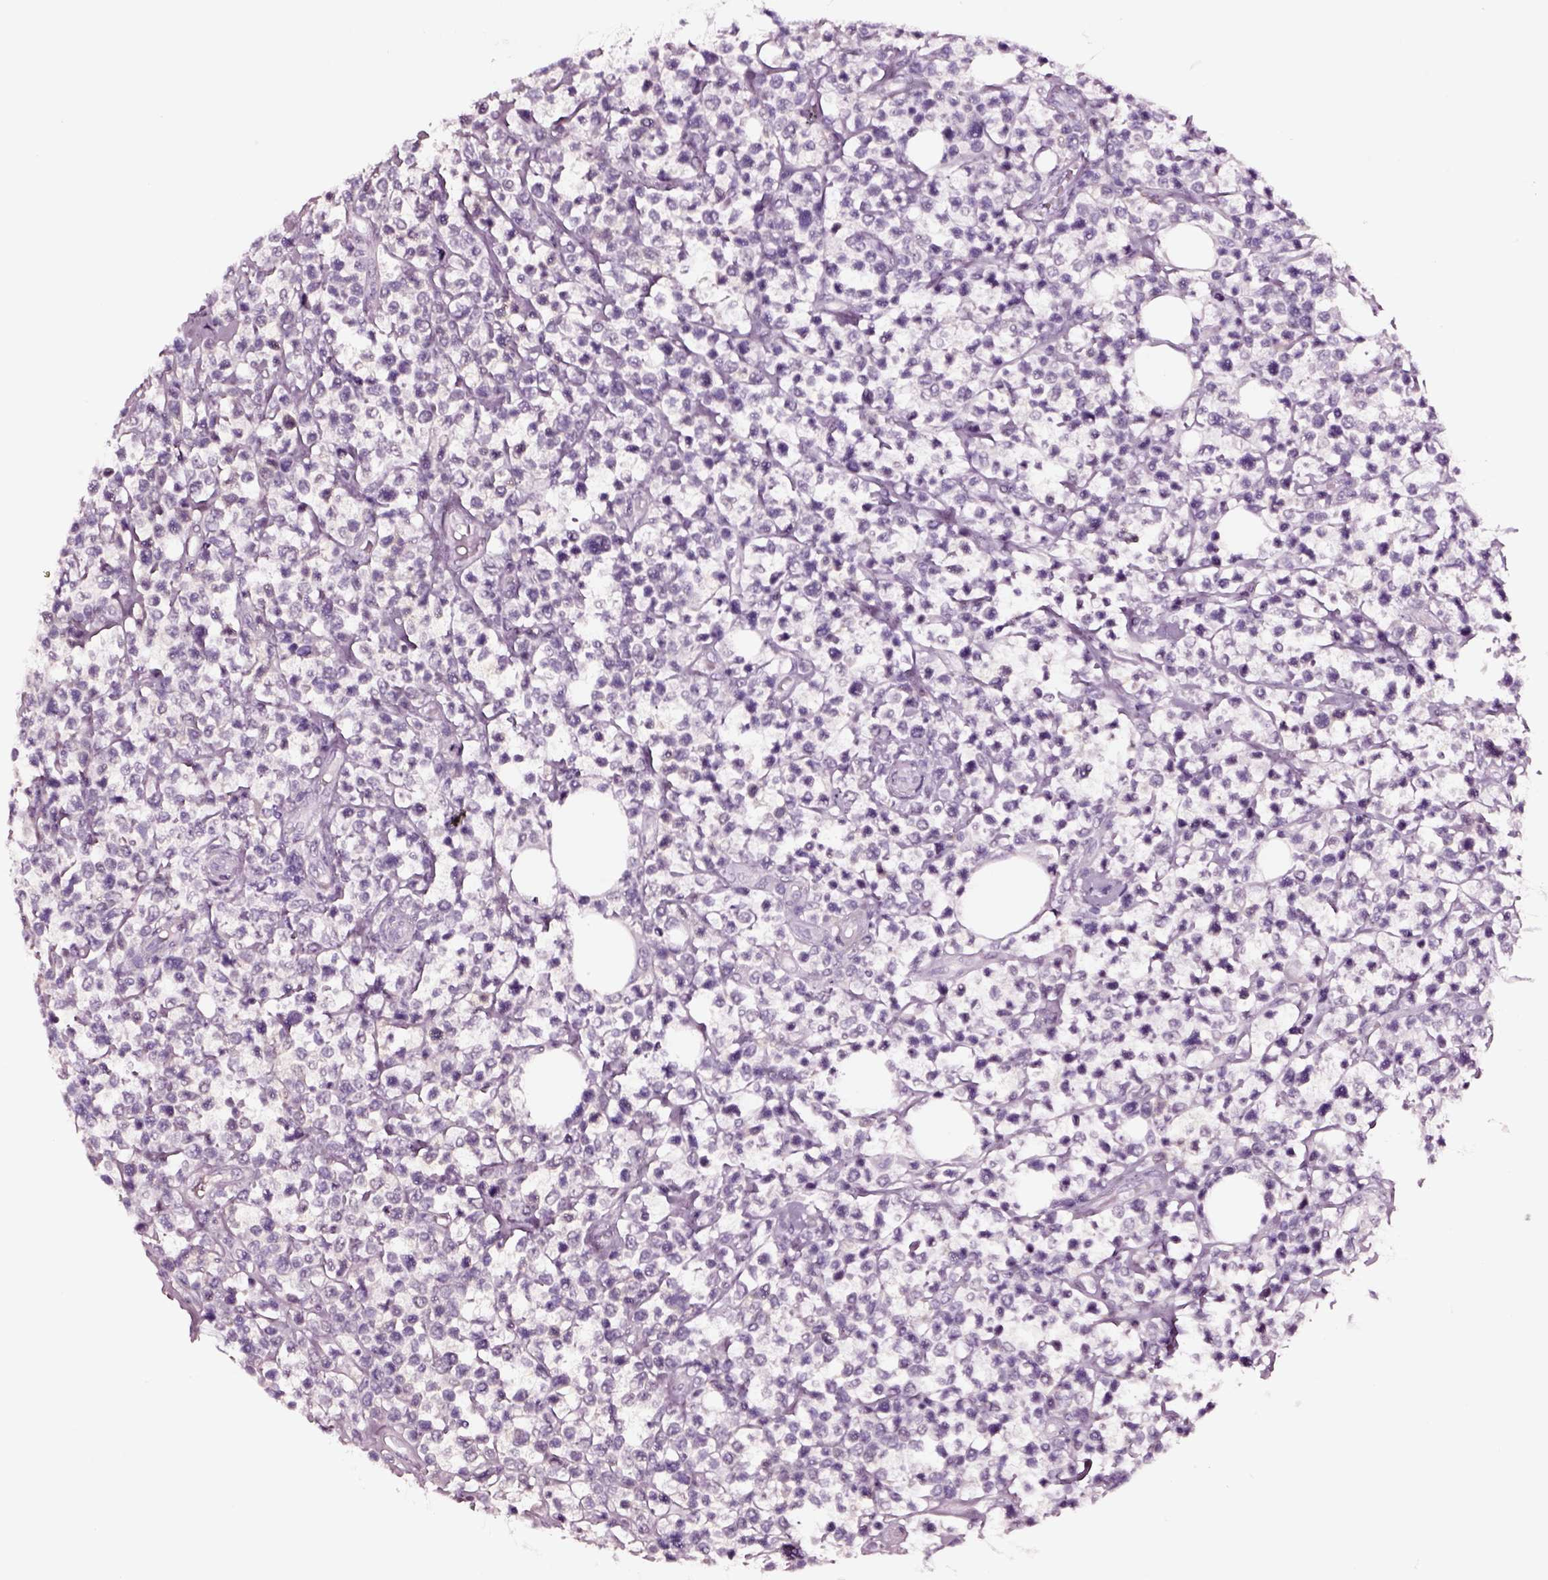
{"staining": {"intensity": "negative", "quantity": "none", "location": "none"}, "tissue": "lymphoma", "cell_type": "Tumor cells", "image_type": "cancer", "snomed": [{"axis": "morphology", "description": "Malignant lymphoma, non-Hodgkin's type, High grade"}, {"axis": "topography", "description": "Soft tissue"}], "caption": "Immunohistochemistry (IHC) image of neoplastic tissue: human malignant lymphoma, non-Hodgkin's type (high-grade) stained with DAB (3,3'-diaminobenzidine) demonstrates no significant protein expression in tumor cells.", "gene": "SMIM17", "patient": {"sex": "female", "age": 56}}